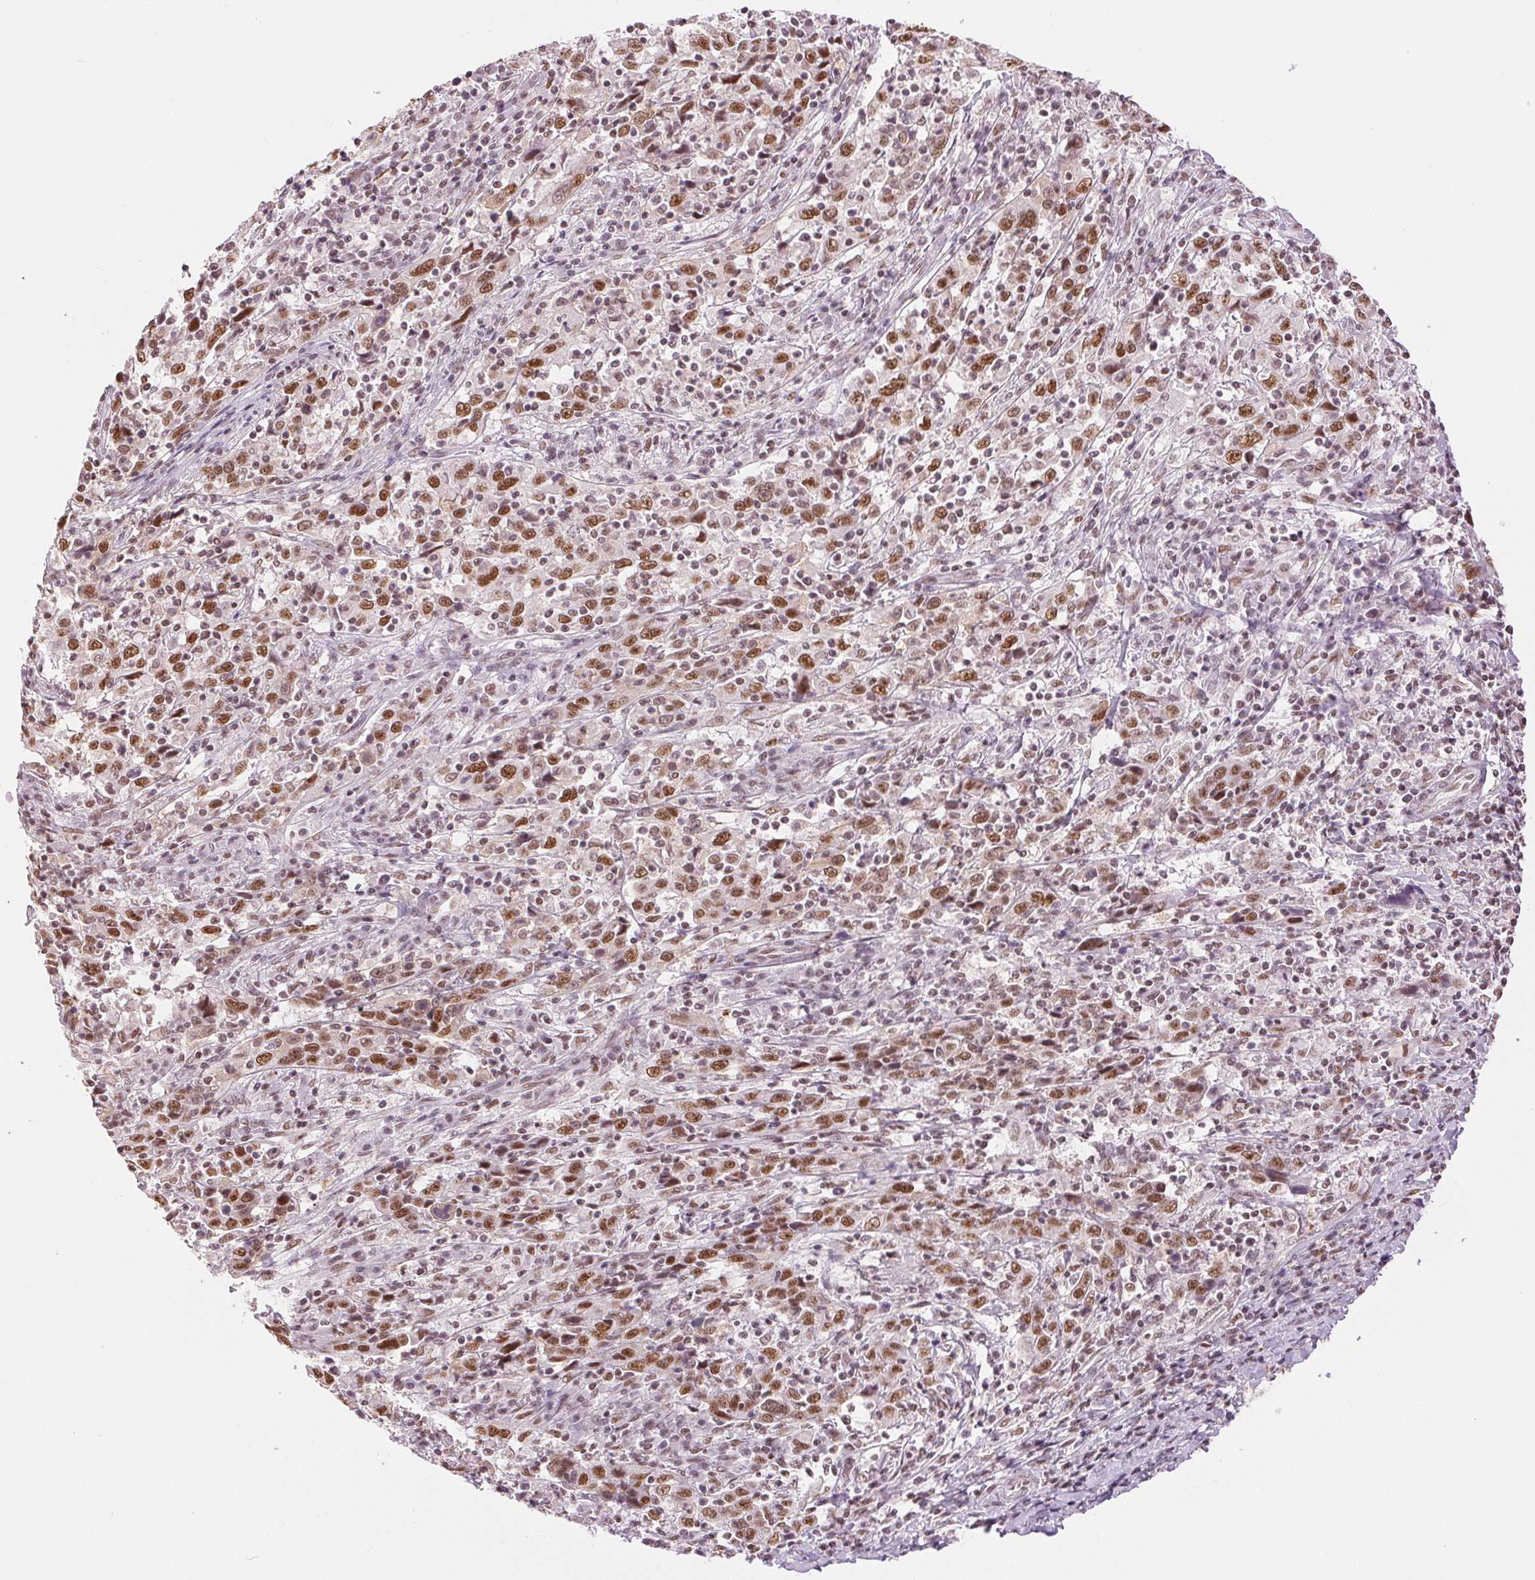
{"staining": {"intensity": "moderate", "quantity": ">75%", "location": "nuclear"}, "tissue": "cervical cancer", "cell_type": "Tumor cells", "image_type": "cancer", "snomed": [{"axis": "morphology", "description": "Squamous cell carcinoma, NOS"}, {"axis": "topography", "description": "Cervix"}], "caption": "Immunohistochemistry (DAB) staining of cervical cancer (squamous cell carcinoma) exhibits moderate nuclear protein expression in about >75% of tumor cells.", "gene": "RPRD1B", "patient": {"sex": "female", "age": 46}}